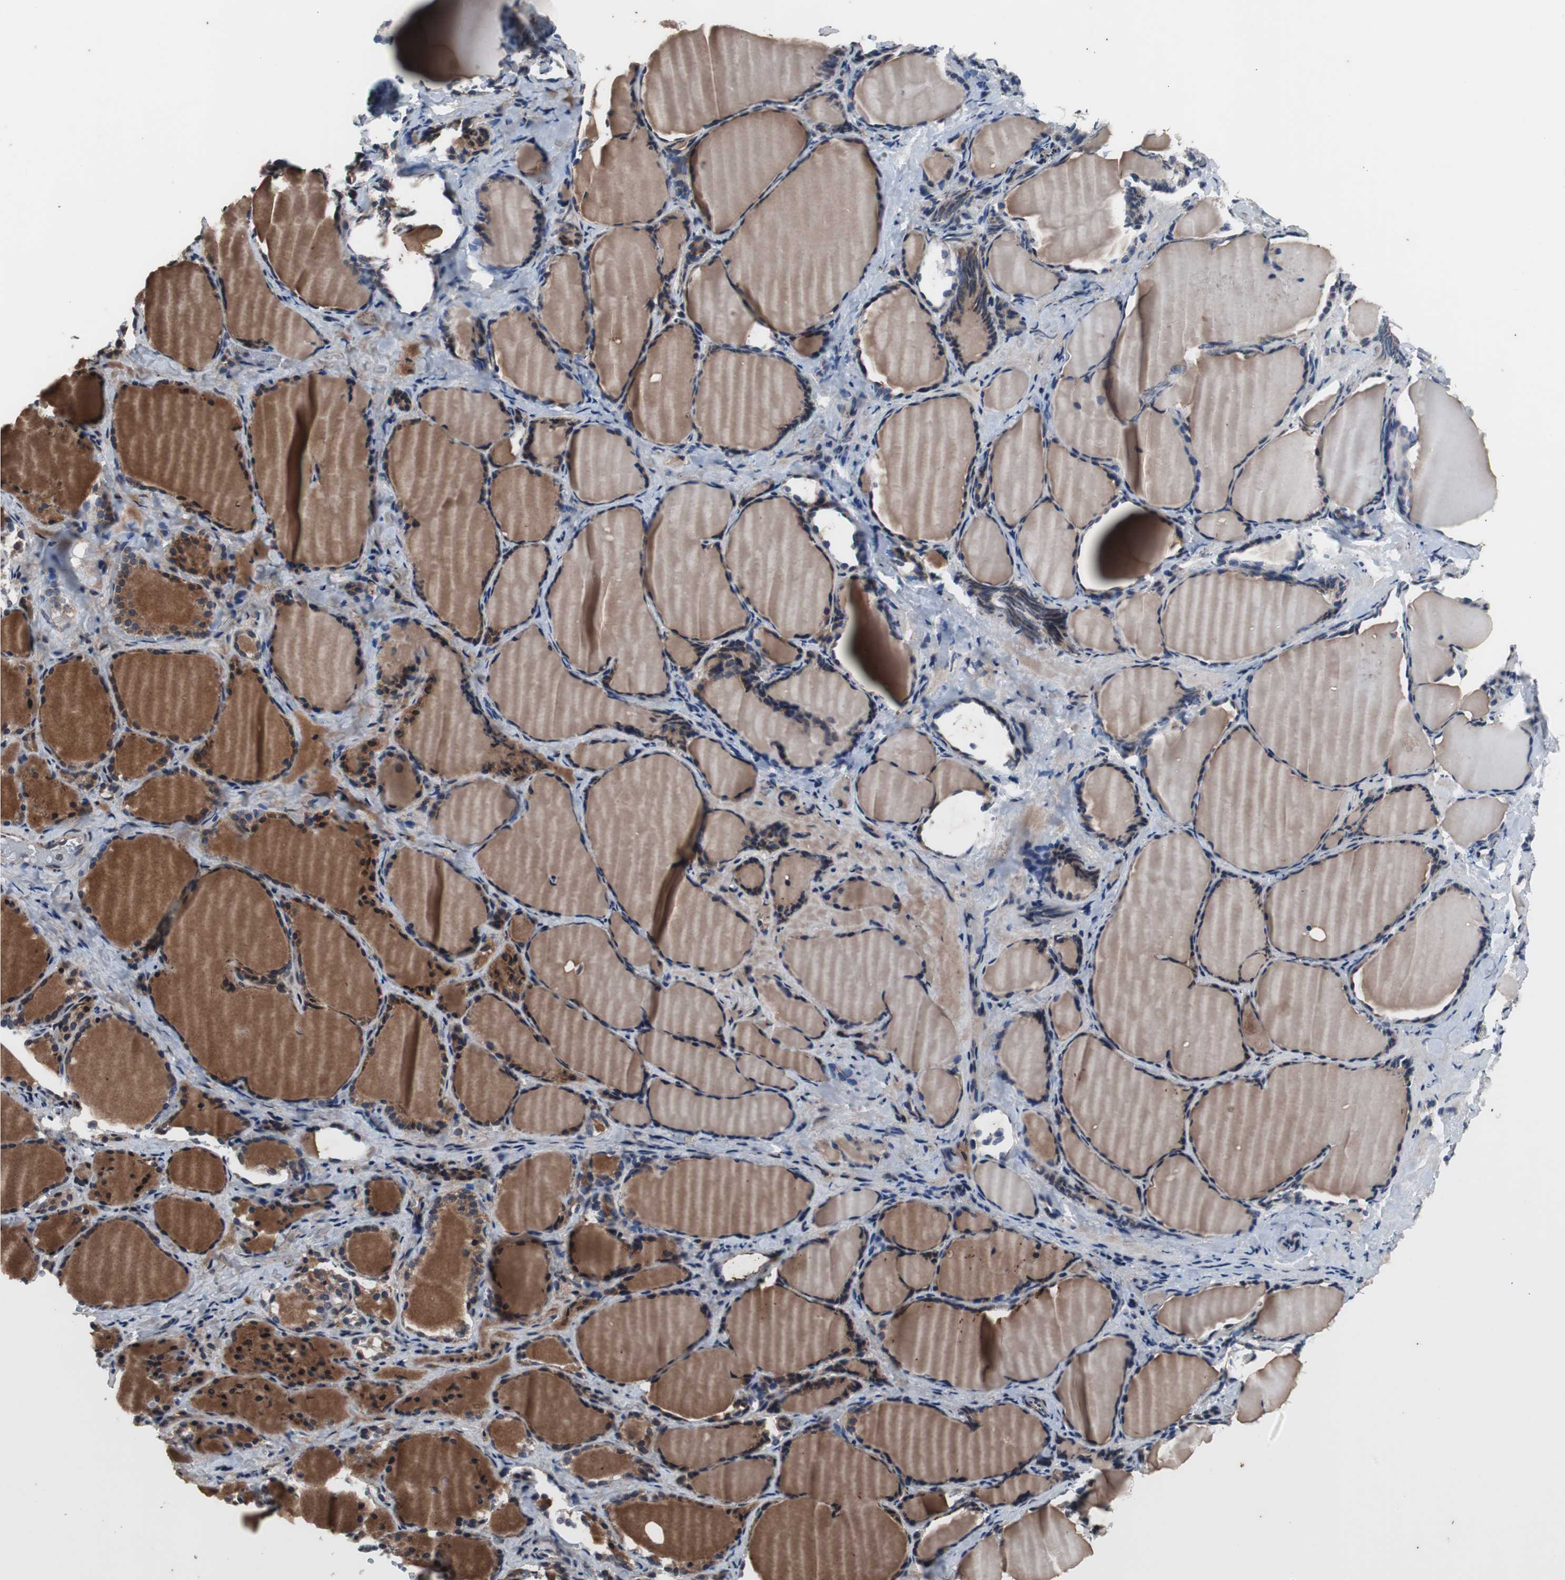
{"staining": {"intensity": "weak", "quantity": ">75%", "location": "cytoplasmic/membranous"}, "tissue": "thyroid gland", "cell_type": "Glandular cells", "image_type": "normal", "snomed": [{"axis": "morphology", "description": "Normal tissue, NOS"}, {"axis": "morphology", "description": "Papillary adenocarcinoma, NOS"}, {"axis": "topography", "description": "Thyroid gland"}], "caption": "The micrograph reveals staining of benign thyroid gland, revealing weak cytoplasmic/membranous protein staining (brown color) within glandular cells. The staining was performed using DAB to visualize the protein expression in brown, while the nuclei were stained in blue with hematoxylin (Magnification: 20x).", "gene": "CRADD", "patient": {"sex": "female", "age": 30}}